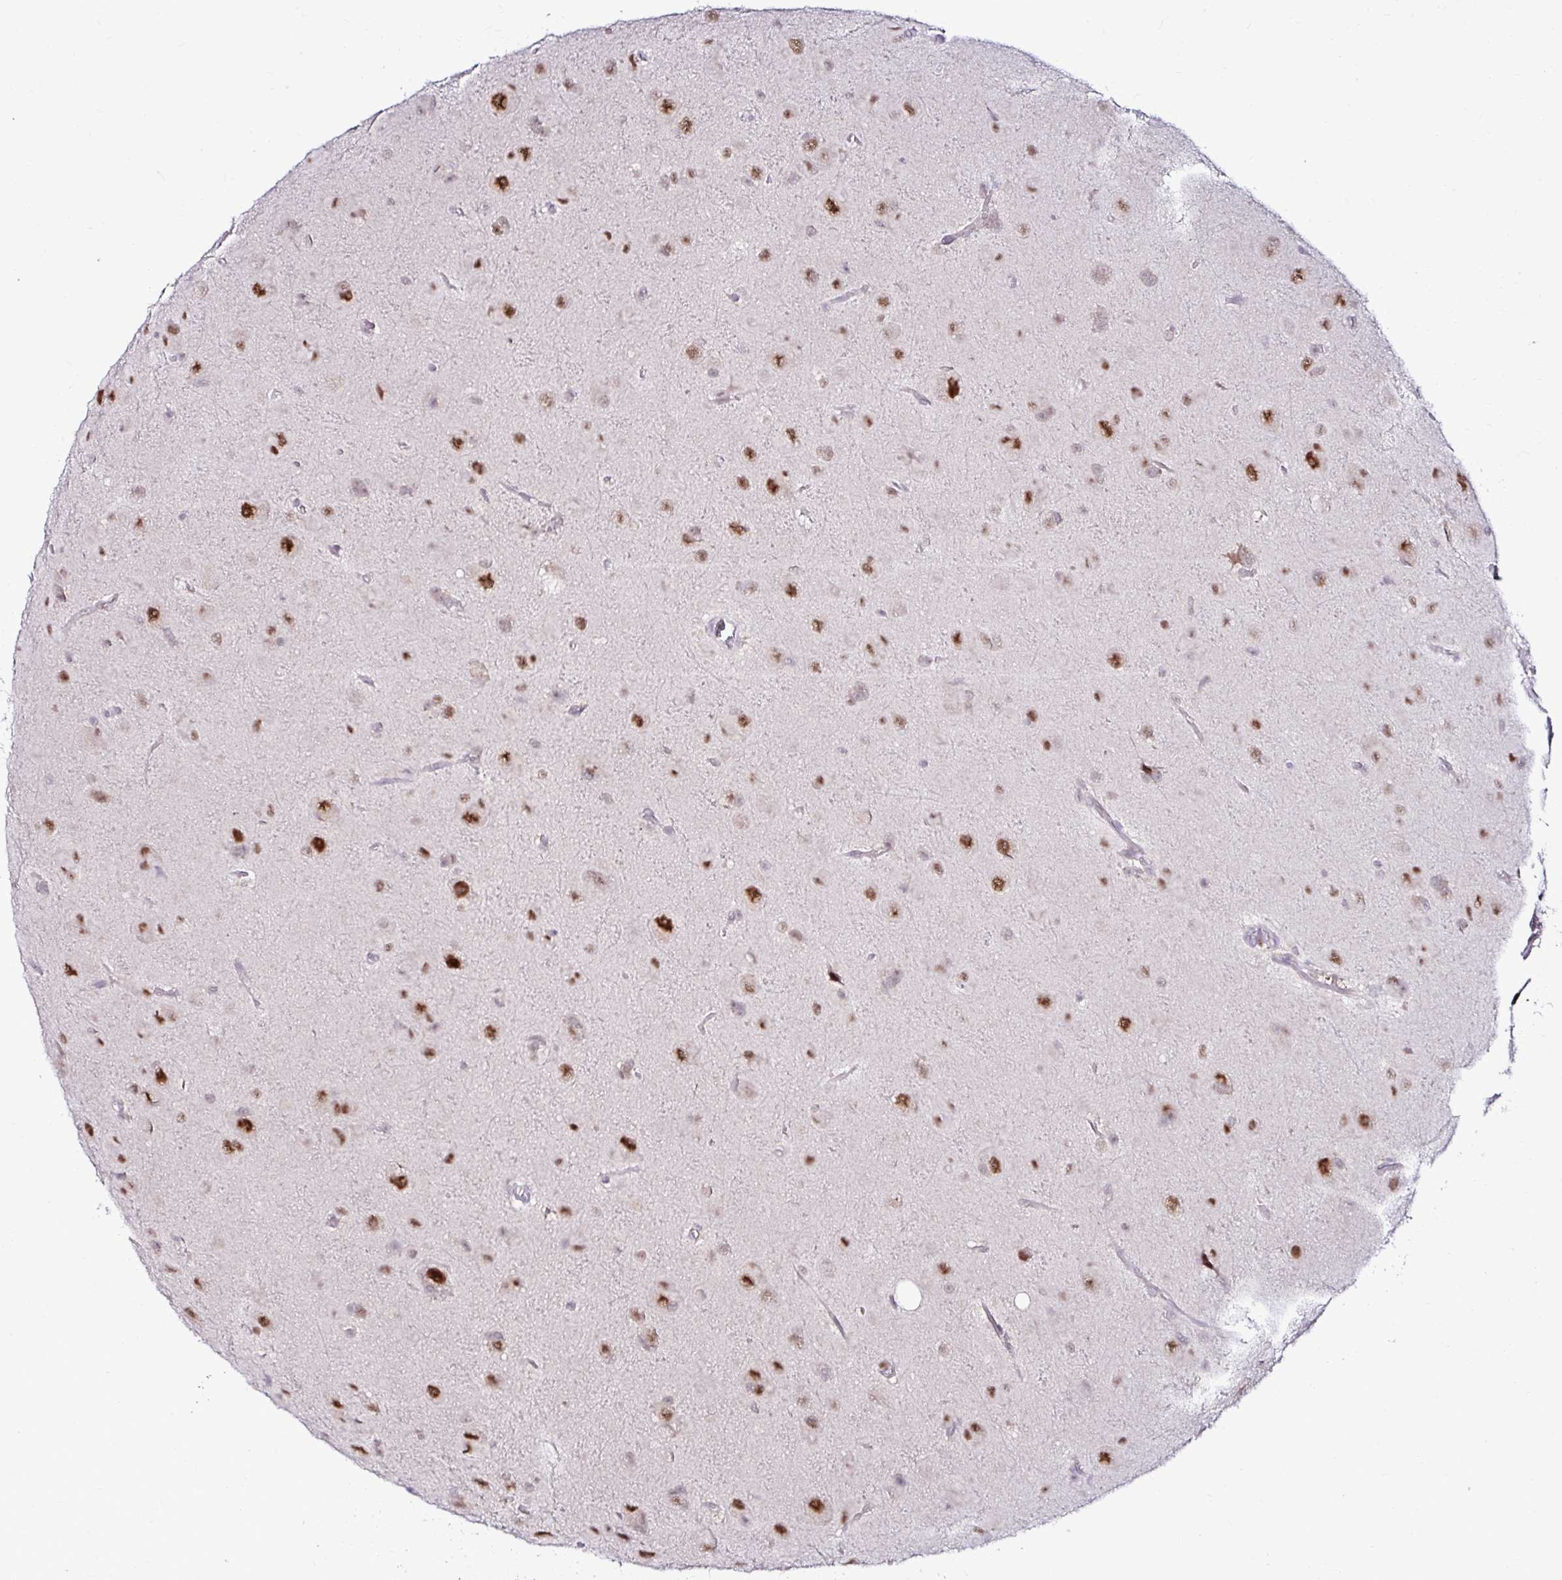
{"staining": {"intensity": "moderate", "quantity": "25%-75%", "location": "nuclear"}, "tissue": "glioma", "cell_type": "Tumor cells", "image_type": "cancer", "snomed": [{"axis": "morphology", "description": "Glioma, malignant, Low grade"}, {"axis": "topography", "description": "Brain"}], "caption": "The photomicrograph exhibits immunohistochemical staining of glioma. There is moderate nuclear positivity is seen in approximately 25%-75% of tumor cells.", "gene": "PSMD3", "patient": {"sex": "male", "age": 58}}